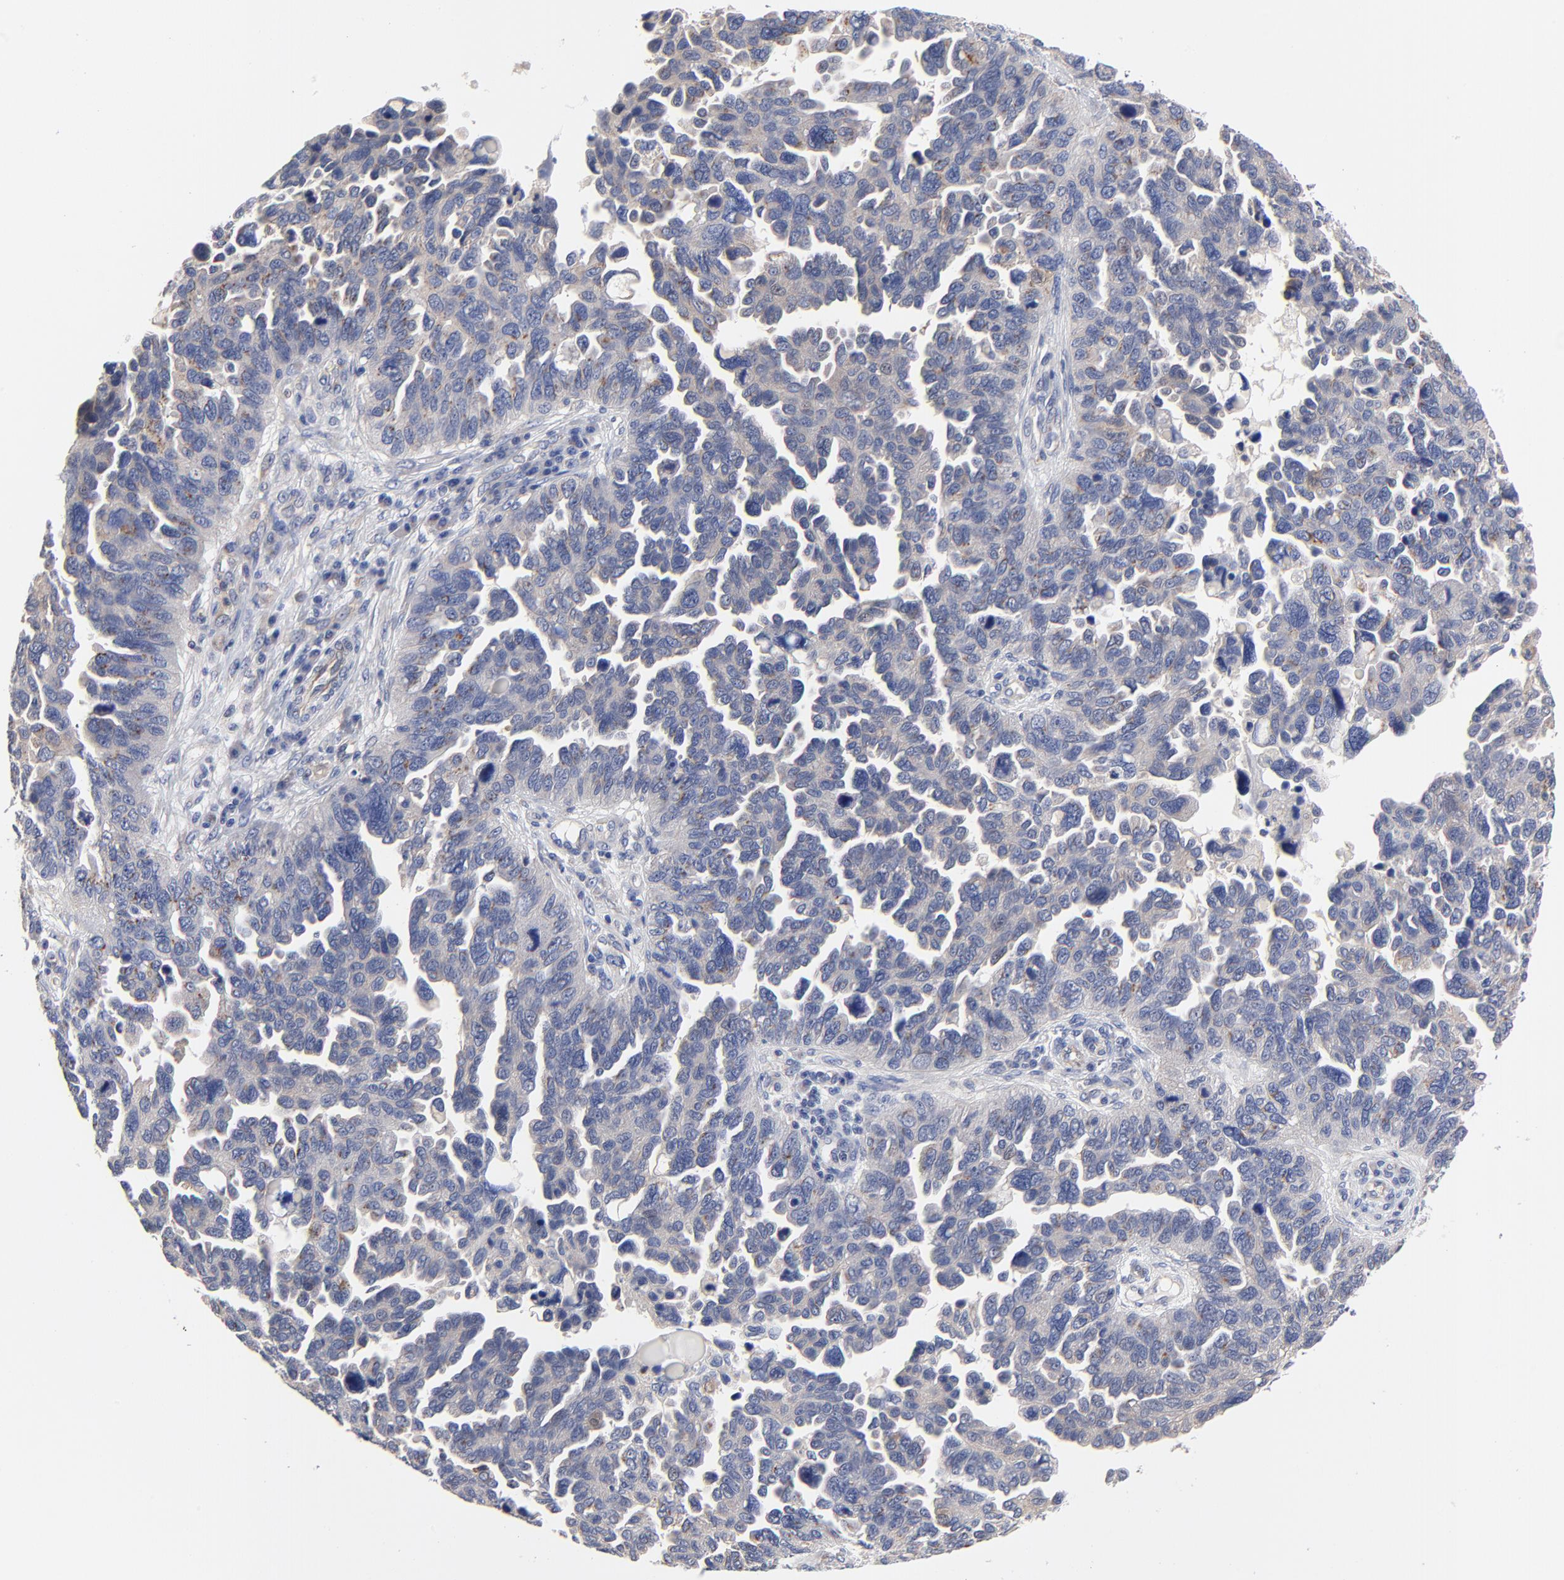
{"staining": {"intensity": "weak", "quantity": ">75%", "location": "cytoplasmic/membranous"}, "tissue": "ovarian cancer", "cell_type": "Tumor cells", "image_type": "cancer", "snomed": [{"axis": "morphology", "description": "Cystadenocarcinoma, serous, NOS"}, {"axis": "topography", "description": "Ovary"}], "caption": "High-power microscopy captured an immunohistochemistry histopathology image of ovarian cancer, revealing weak cytoplasmic/membranous expression in about >75% of tumor cells.", "gene": "FBXL2", "patient": {"sex": "female", "age": 64}}